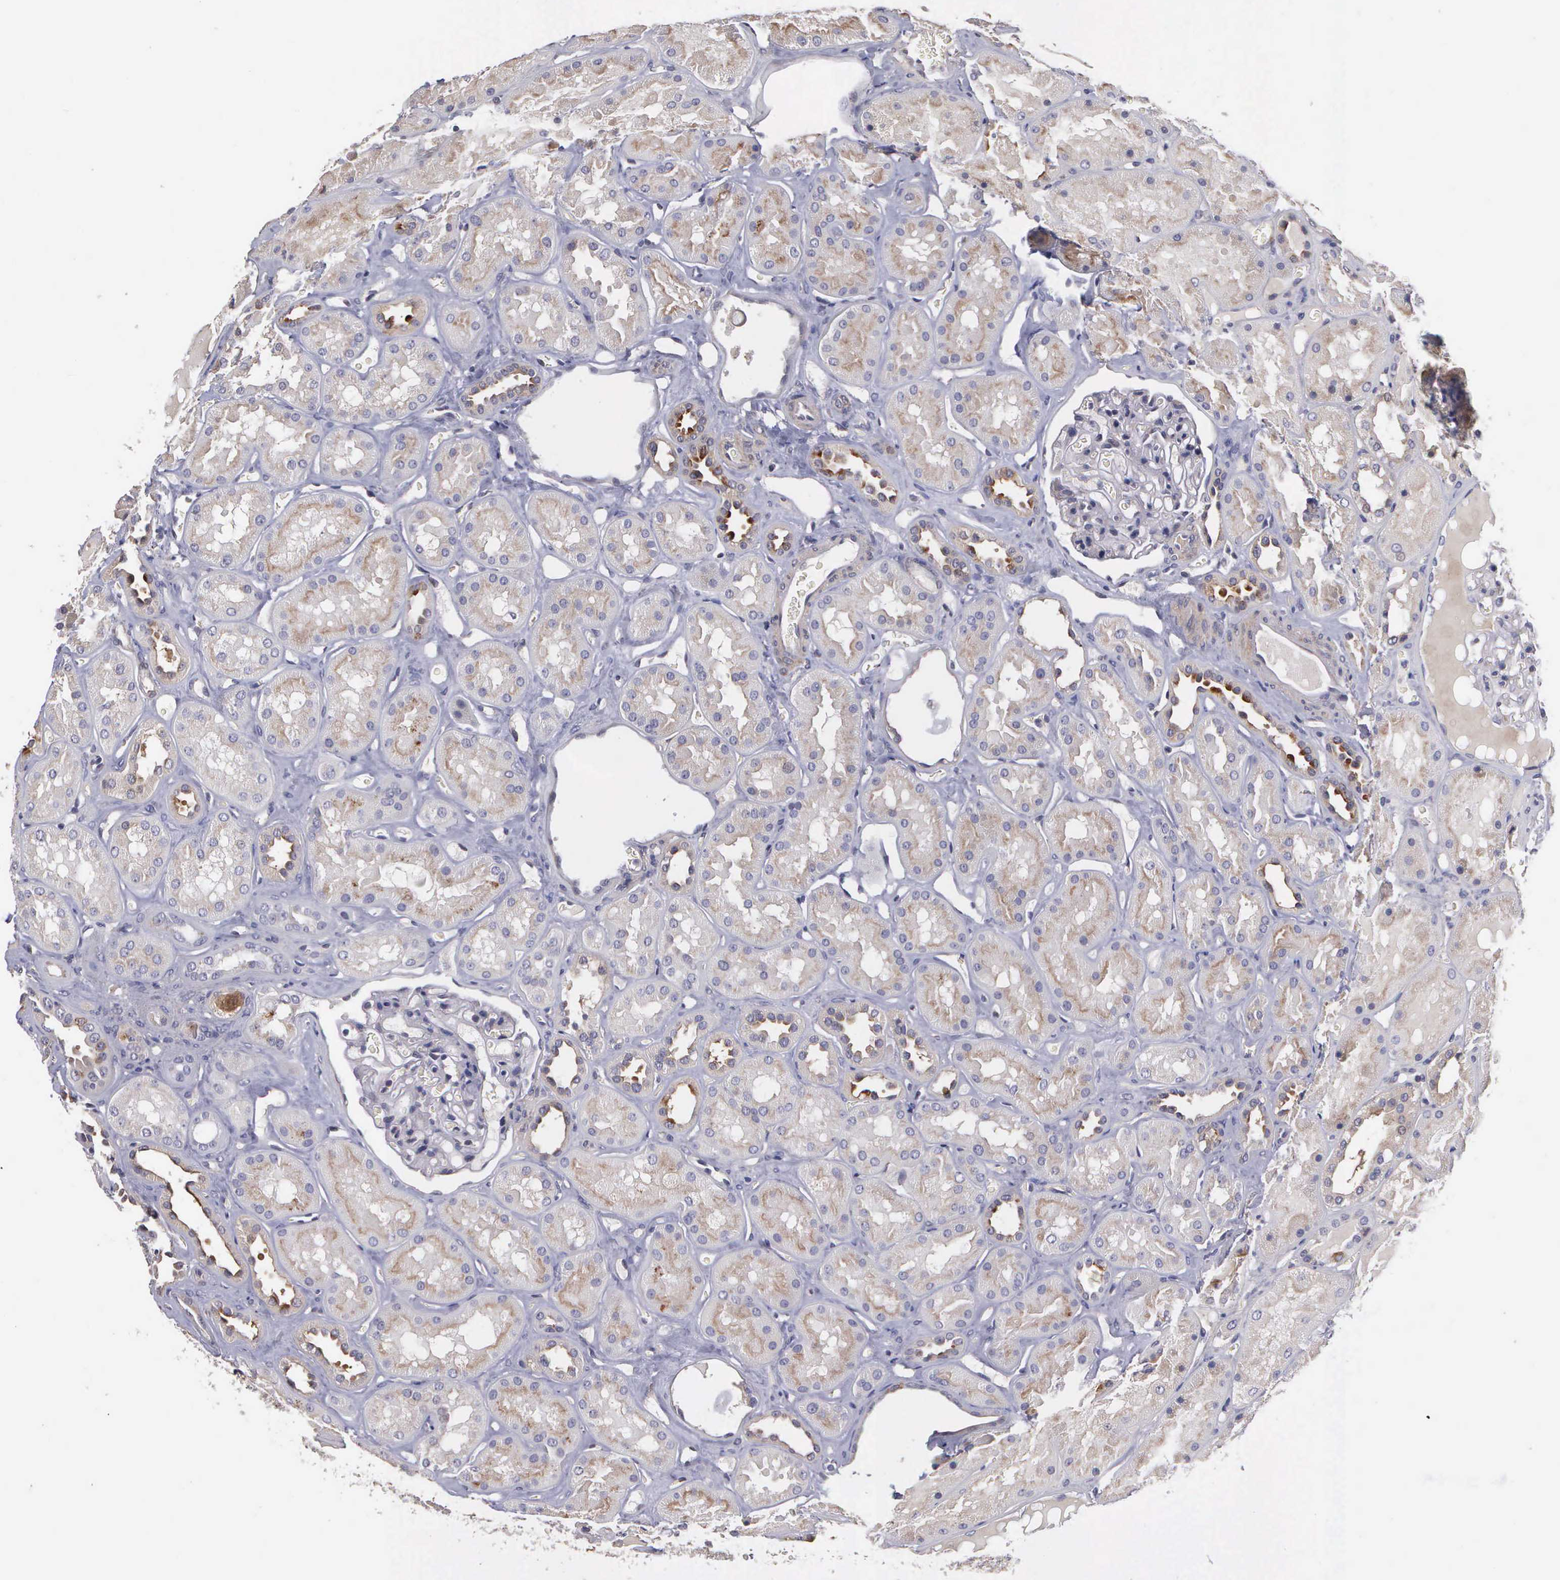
{"staining": {"intensity": "negative", "quantity": "none", "location": "none"}, "tissue": "kidney", "cell_type": "Cells in glomeruli", "image_type": "normal", "snomed": [{"axis": "morphology", "description": "Normal tissue, NOS"}, {"axis": "topography", "description": "Kidney"}, {"axis": "topography", "description": "Urinary bladder"}], "caption": "IHC histopathology image of benign kidney stained for a protein (brown), which reveals no positivity in cells in glomeruli.", "gene": "RTL10", "patient": {"sex": "male", "age": 64}}